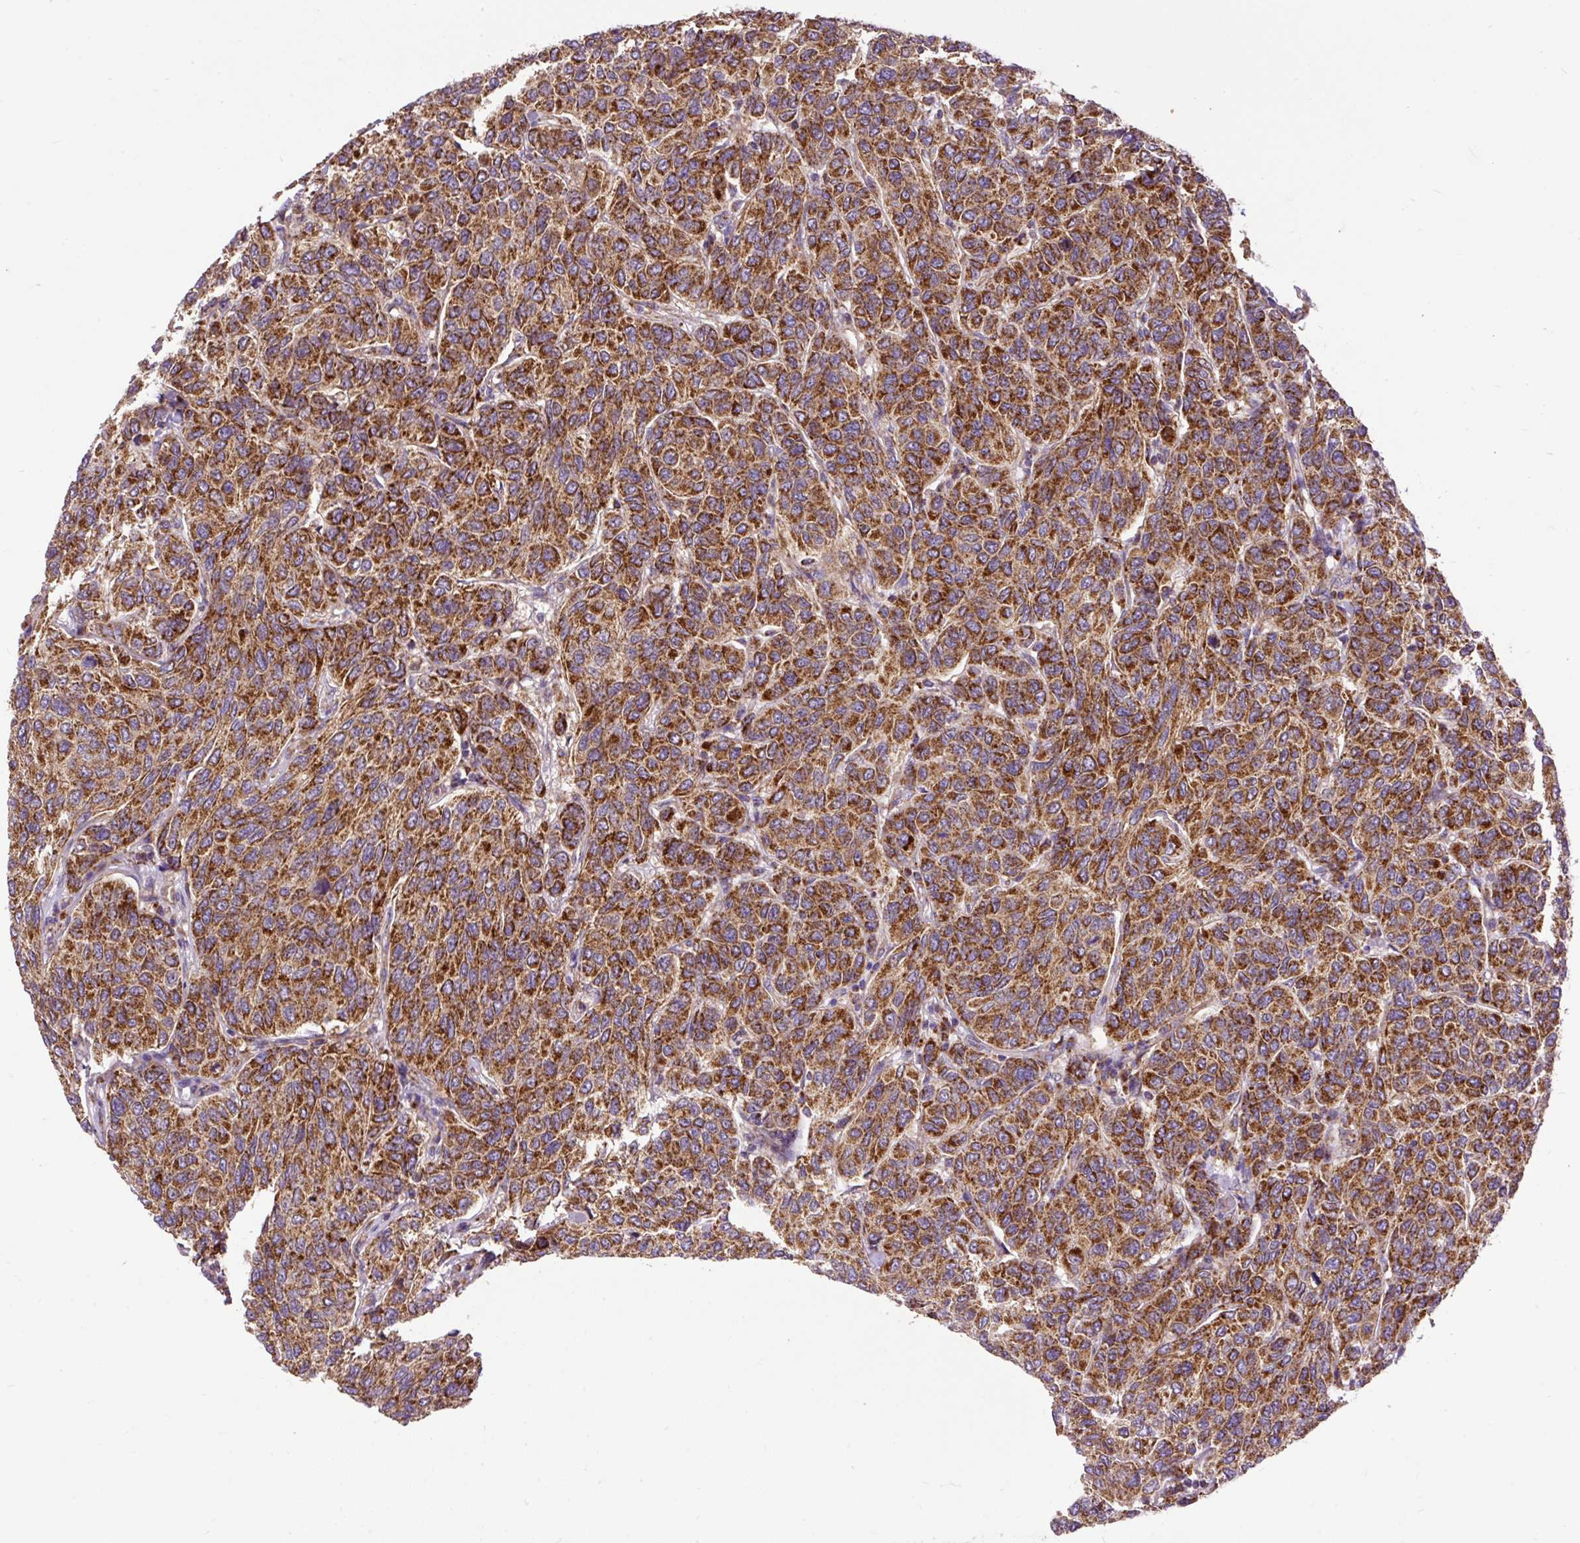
{"staining": {"intensity": "strong", "quantity": ">75%", "location": "cytoplasmic/membranous"}, "tissue": "breast cancer", "cell_type": "Tumor cells", "image_type": "cancer", "snomed": [{"axis": "morphology", "description": "Duct carcinoma"}, {"axis": "topography", "description": "Breast"}], "caption": "A micrograph showing strong cytoplasmic/membranous expression in approximately >75% of tumor cells in intraductal carcinoma (breast), as visualized by brown immunohistochemical staining.", "gene": "TOMM40", "patient": {"sex": "female", "age": 55}}